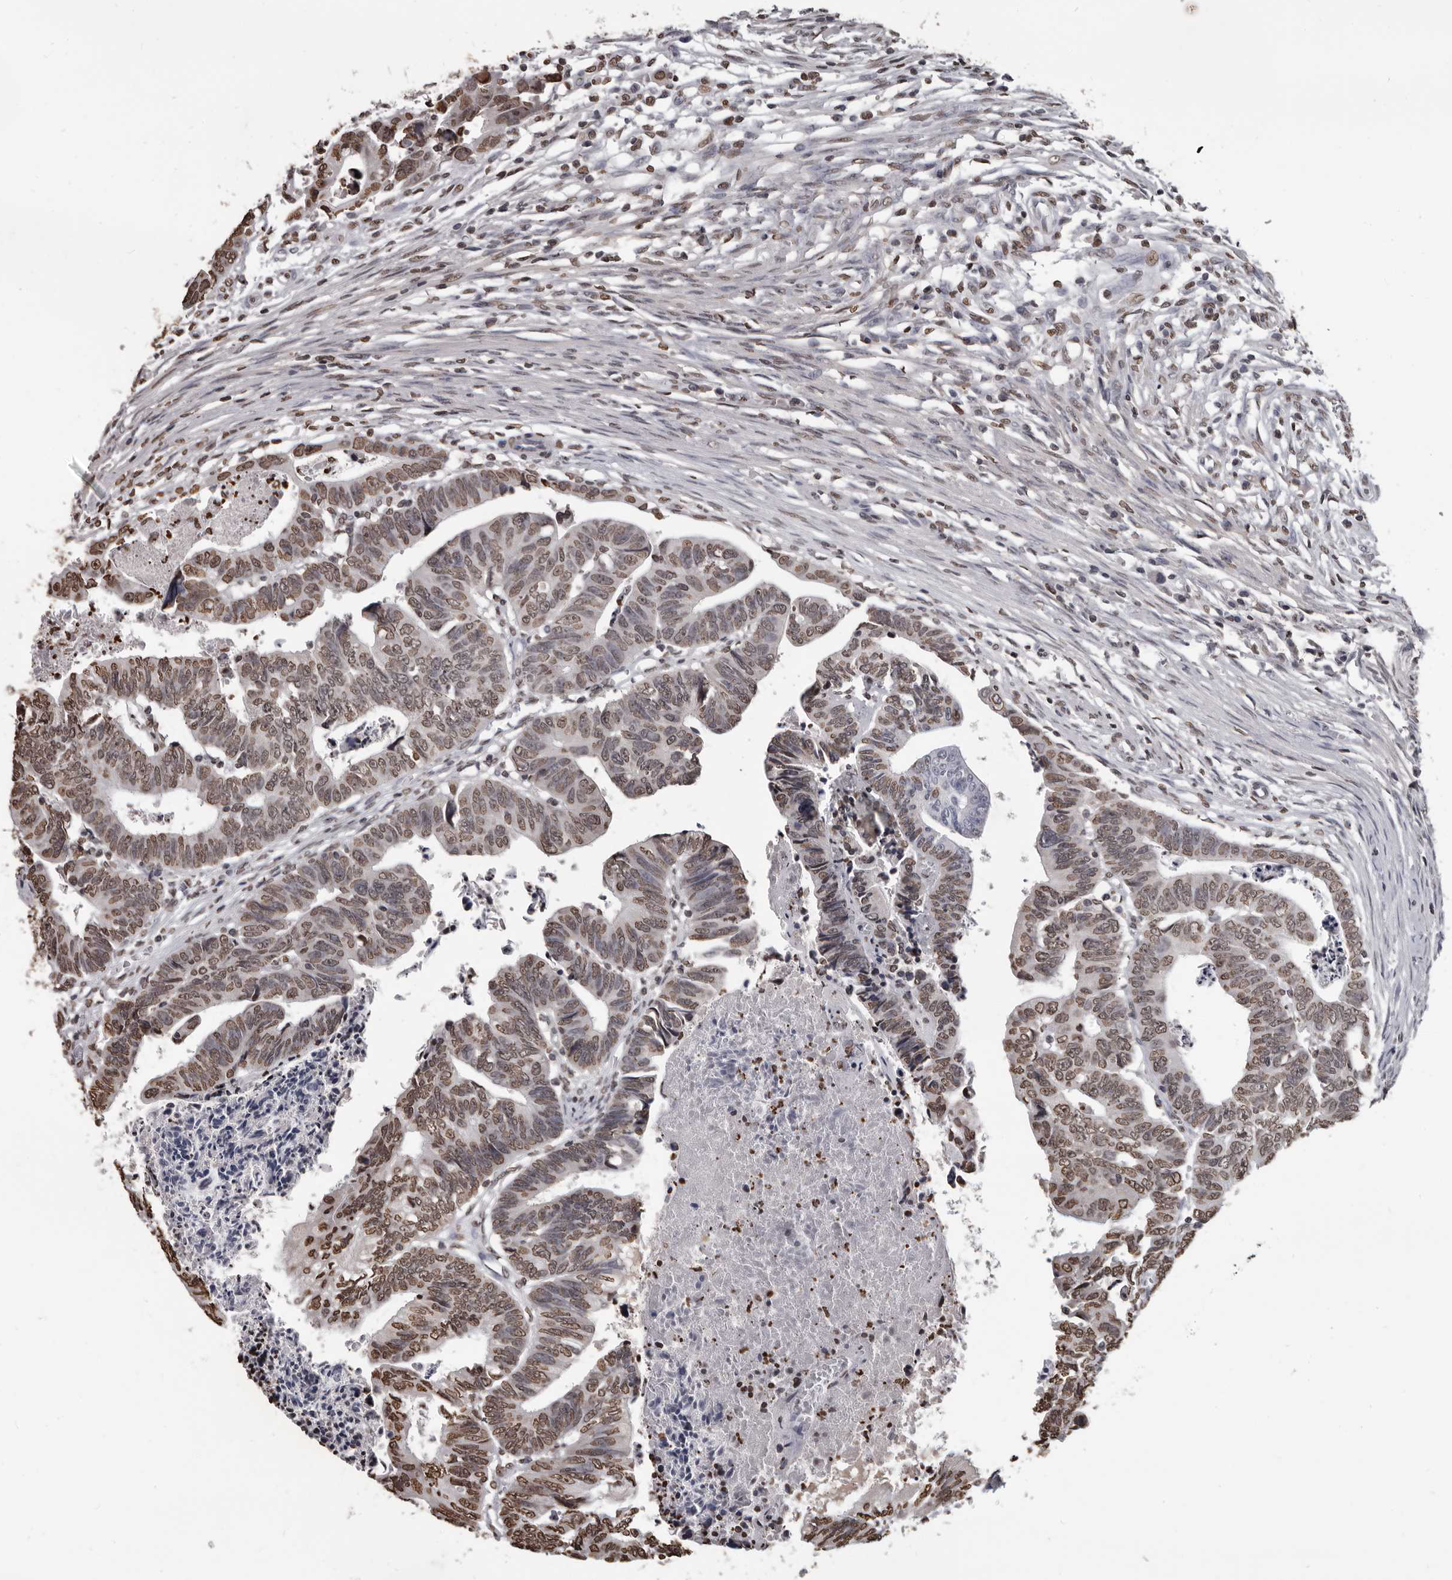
{"staining": {"intensity": "moderate", "quantity": ">75%", "location": "nuclear"}, "tissue": "colorectal cancer", "cell_type": "Tumor cells", "image_type": "cancer", "snomed": [{"axis": "morphology", "description": "Adenocarcinoma, NOS"}, {"axis": "topography", "description": "Rectum"}], "caption": "Immunohistochemistry photomicrograph of neoplastic tissue: human colorectal cancer stained using IHC demonstrates medium levels of moderate protein expression localized specifically in the nuclear of tumor cells, appearing as a nuclear brown color.", "gene": "AHR", "patient": {"sex": "female", "age": 65}}